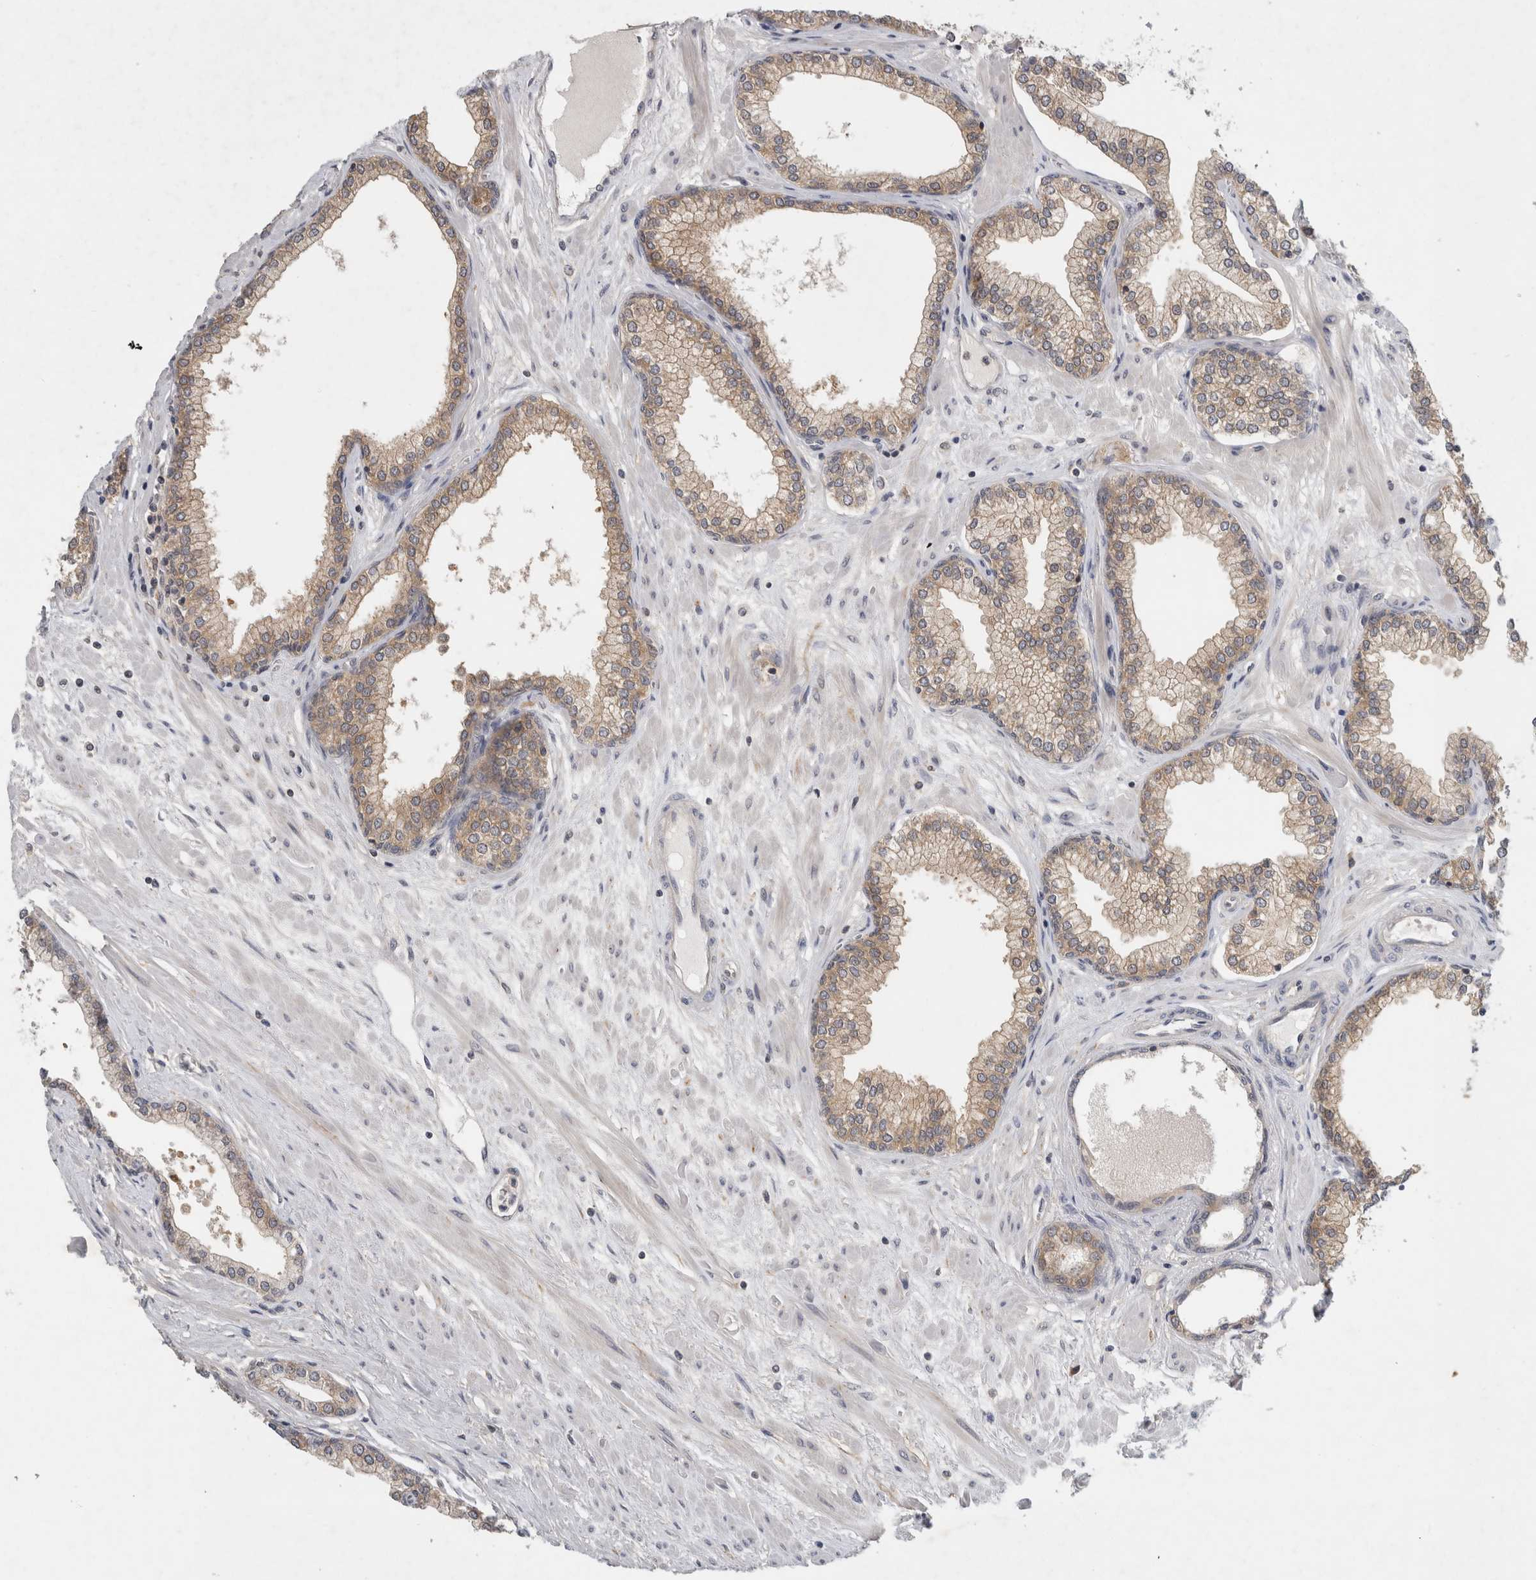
{"staining": {"intensity": "moderate", "quantity": "25%-75%", "location": "cytoplasmic/membranous"}, "tissue": "prostate", "cell_type": "Glandular cells", "image_type": "normal", "snomed": [{"axis": "morphology", "description": "Normal tissue, NOS"}, {"axis": "morphology", "description": "Urothelial carcinoma, Low grade"}, {"axis": "topography", "description": "Urinary bladder"}, {"axis": "topography", "description": "Prostate"}], "caption": "IHC image of normal human prostate stained for a protein (brown), which shows medium levels of moderate cytoplasmic/membranous positivity in approximately 25%-75% of glandular cells.", "gene": "AASDHPPT", "patient": {"sex": "male", "age": 60}}